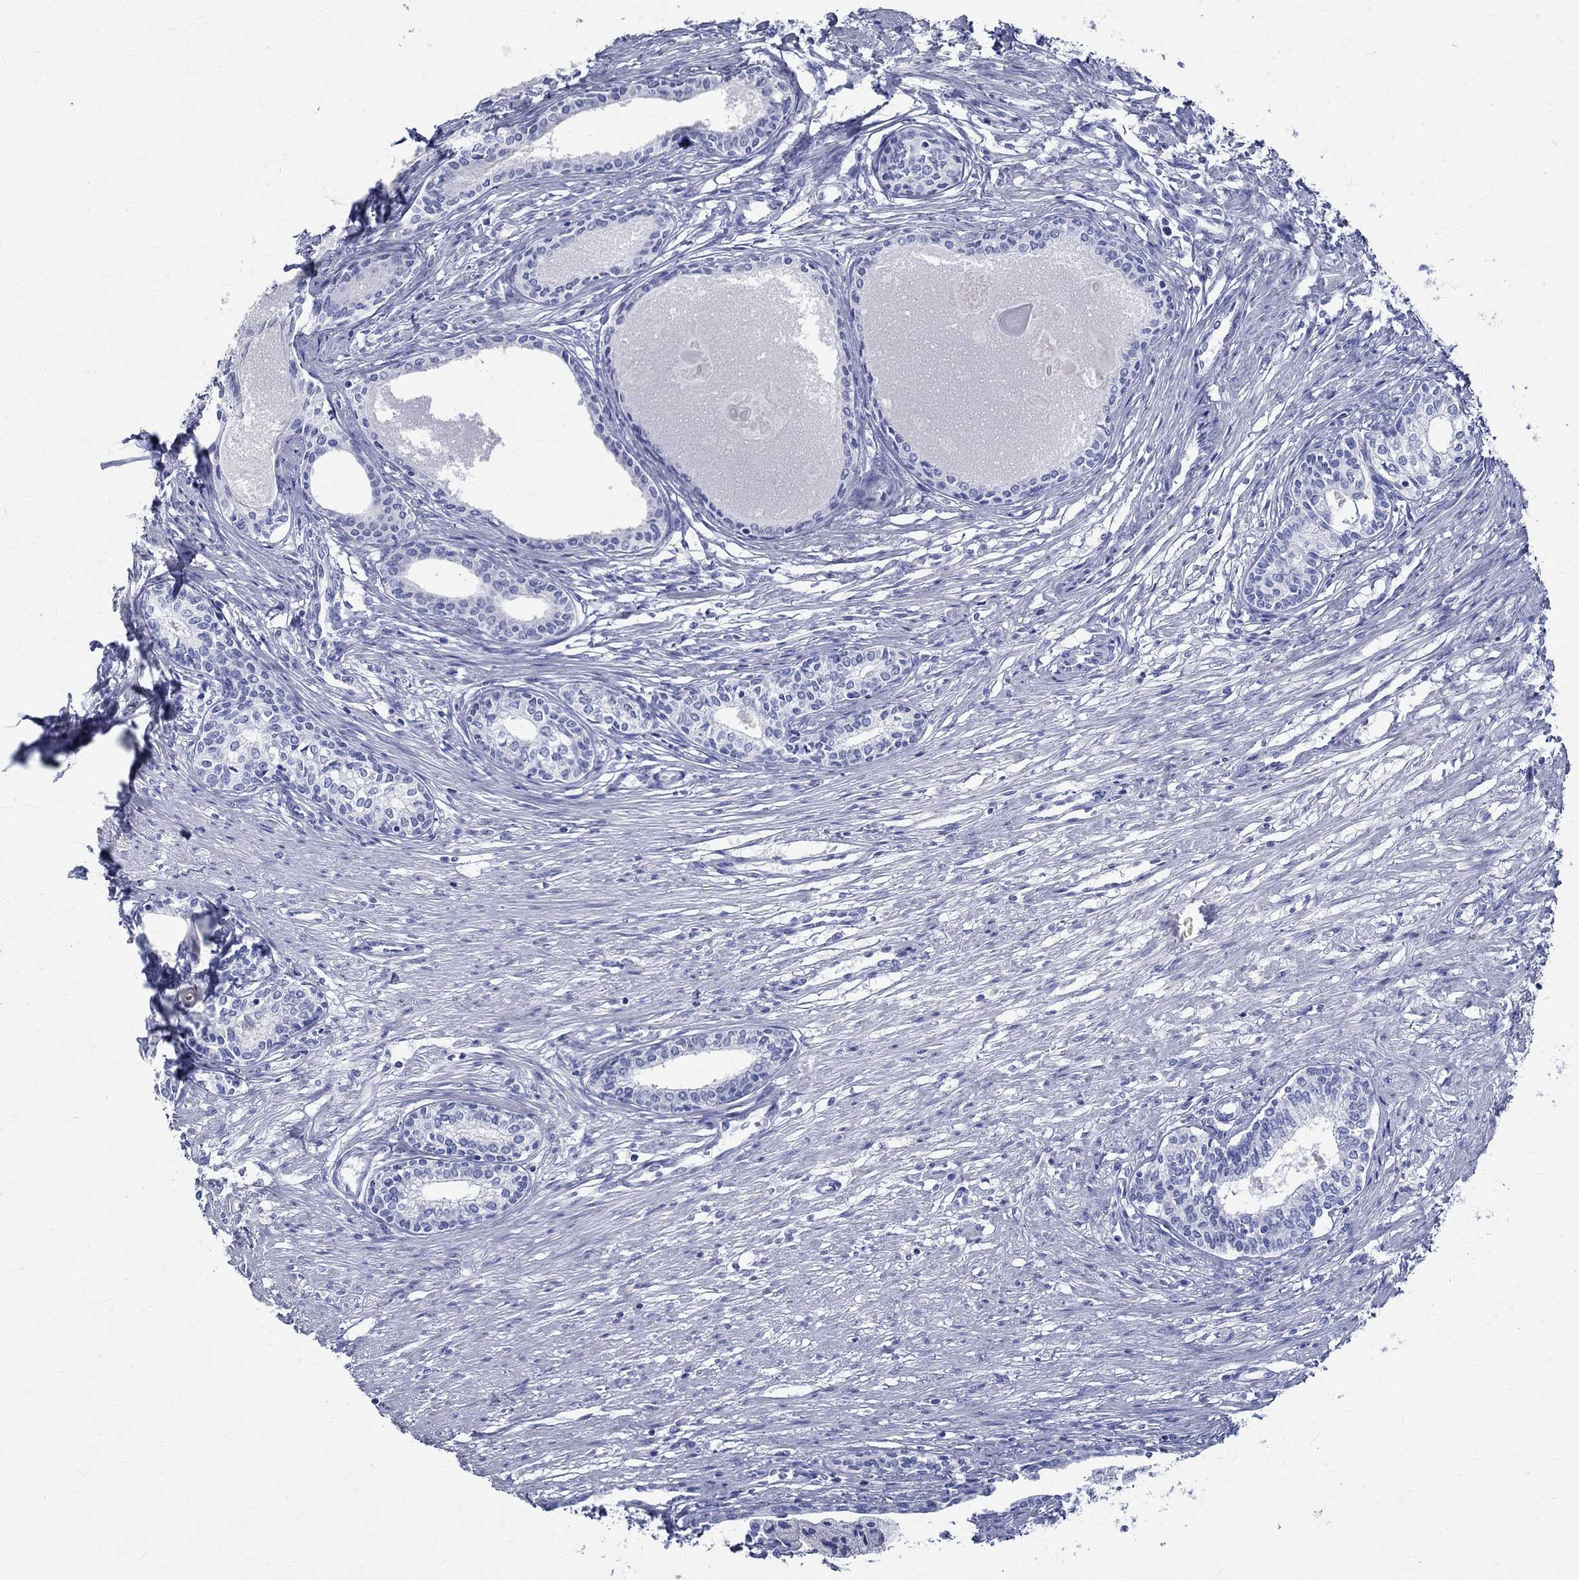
{"staining": {"intensity": "negative", "quantity": "none", "location": "none"}, "tissue": "prostate", "cell_type": "Glandular cells", "image_type": "normal", "snomed": [{"axis": "morphology", "description": "Normal tissue, NOS"}, {"axis": "topography", "description": "Prostate"}], "caption": "Prostate was stained to show a protein in brown. There is no significant expression in glandular cells. The staining is performed using DAB (3,3'-diaminobenzidine) brown chromogen with nuclei counter-stained in using hematoxylin.", "gene": "TSPAN16", "patient": {"sex": "male", "age": 60}}